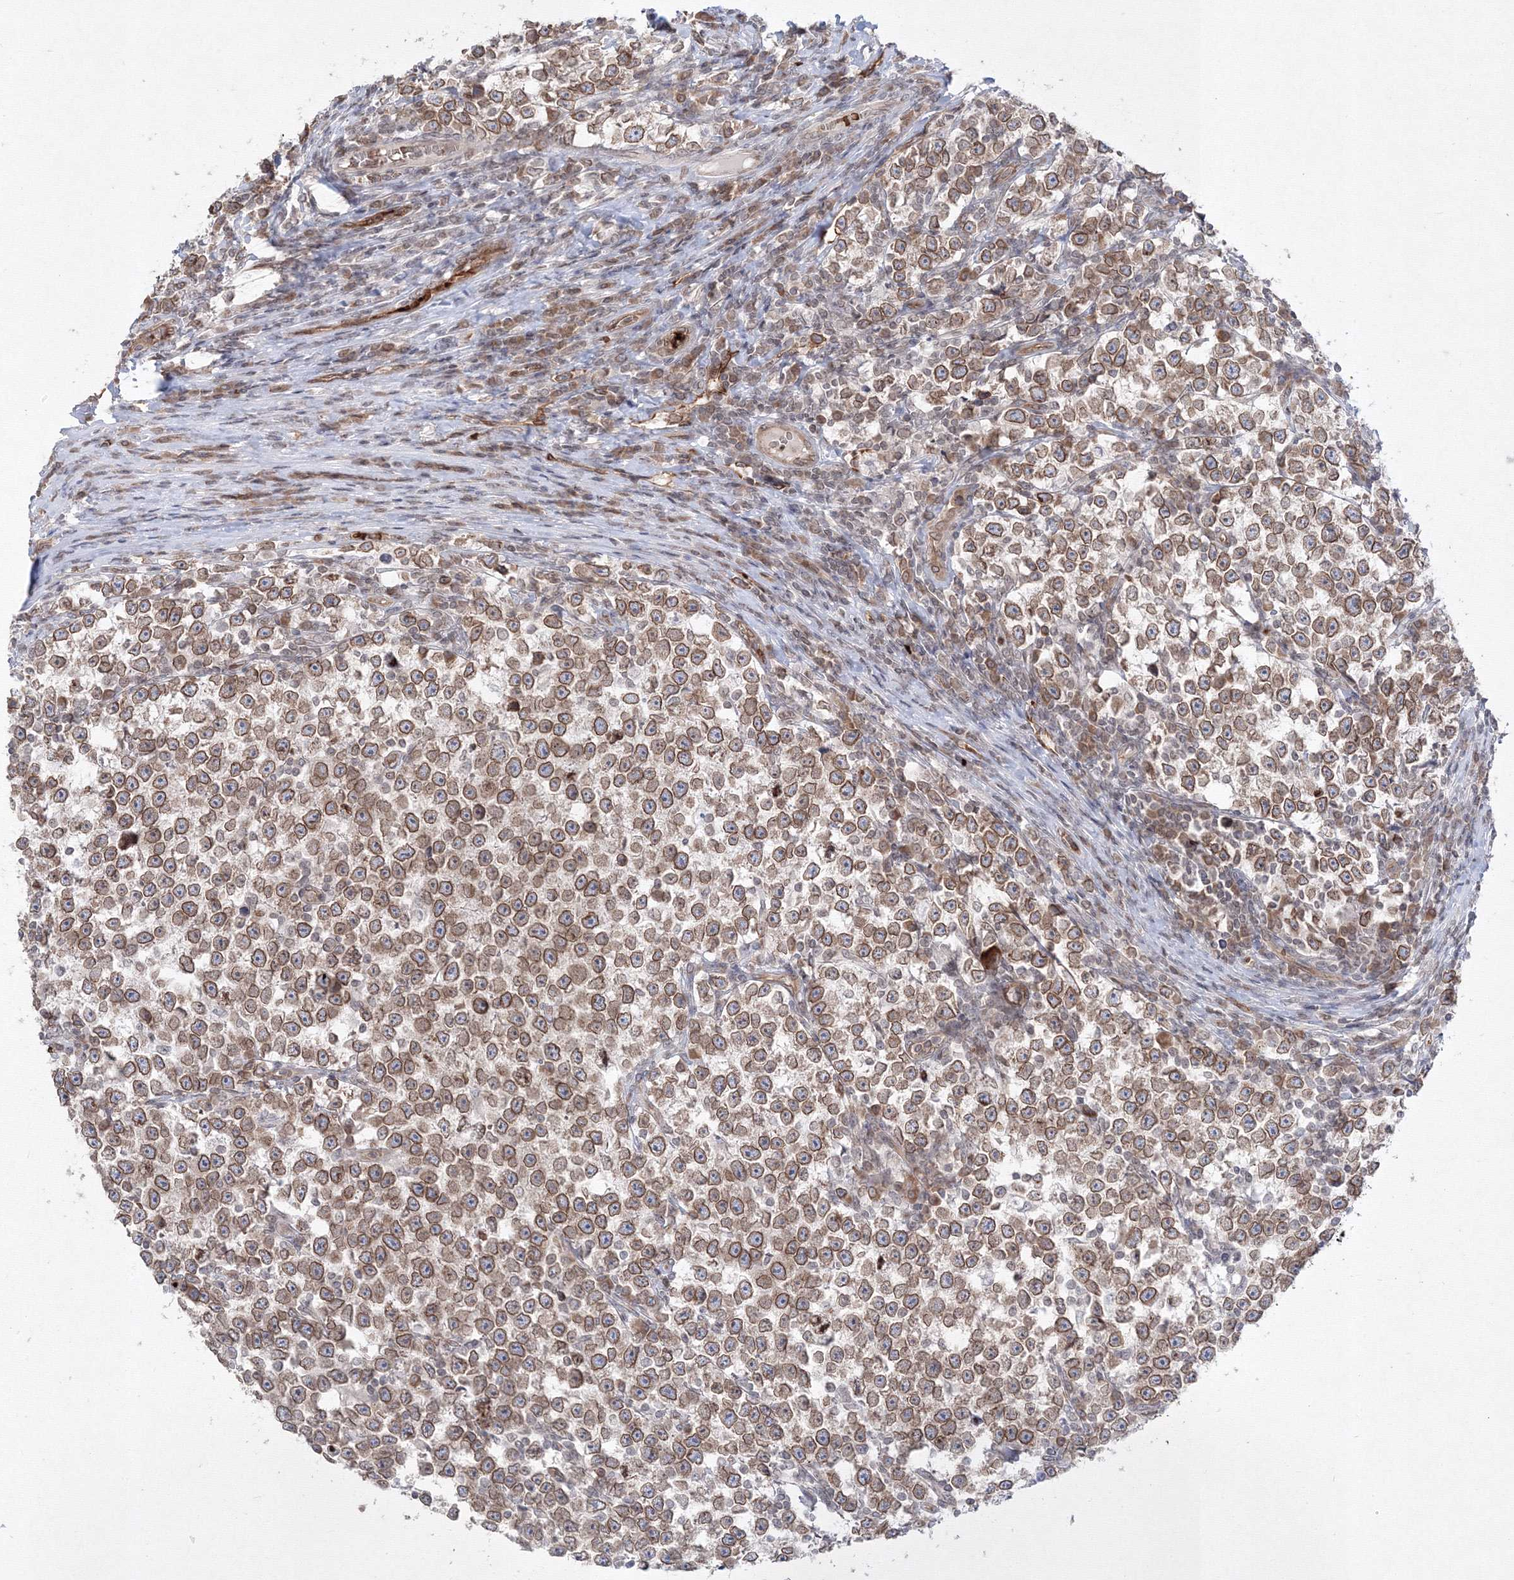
{"staining": {"intensity": "moderate", "quantity": ">75%", "location": "cytoplasmic/membranous,nuclear"}, "tissue": "testis cancer", "cell_type": "Tumor cells", "image_type": "cancer", "snomed": [{"axis": "morphology", "description": "Normal tissue, NOS"}, {"axis": "morphology", "description": "Seminoma, NOS"}, {"axis": "topography", "description": "Testis"}], "caption": "Brown immunohistochemical staining in human seminoma (testis) shows moderate cytoplasmic/membranous and nuclear expression in about >75% of tumor cells. (DAB = brown stain, brightfield microscopy at high magnification).", "gene": "DNAJB2", "patient": {"sex": "male", "age": 43}}